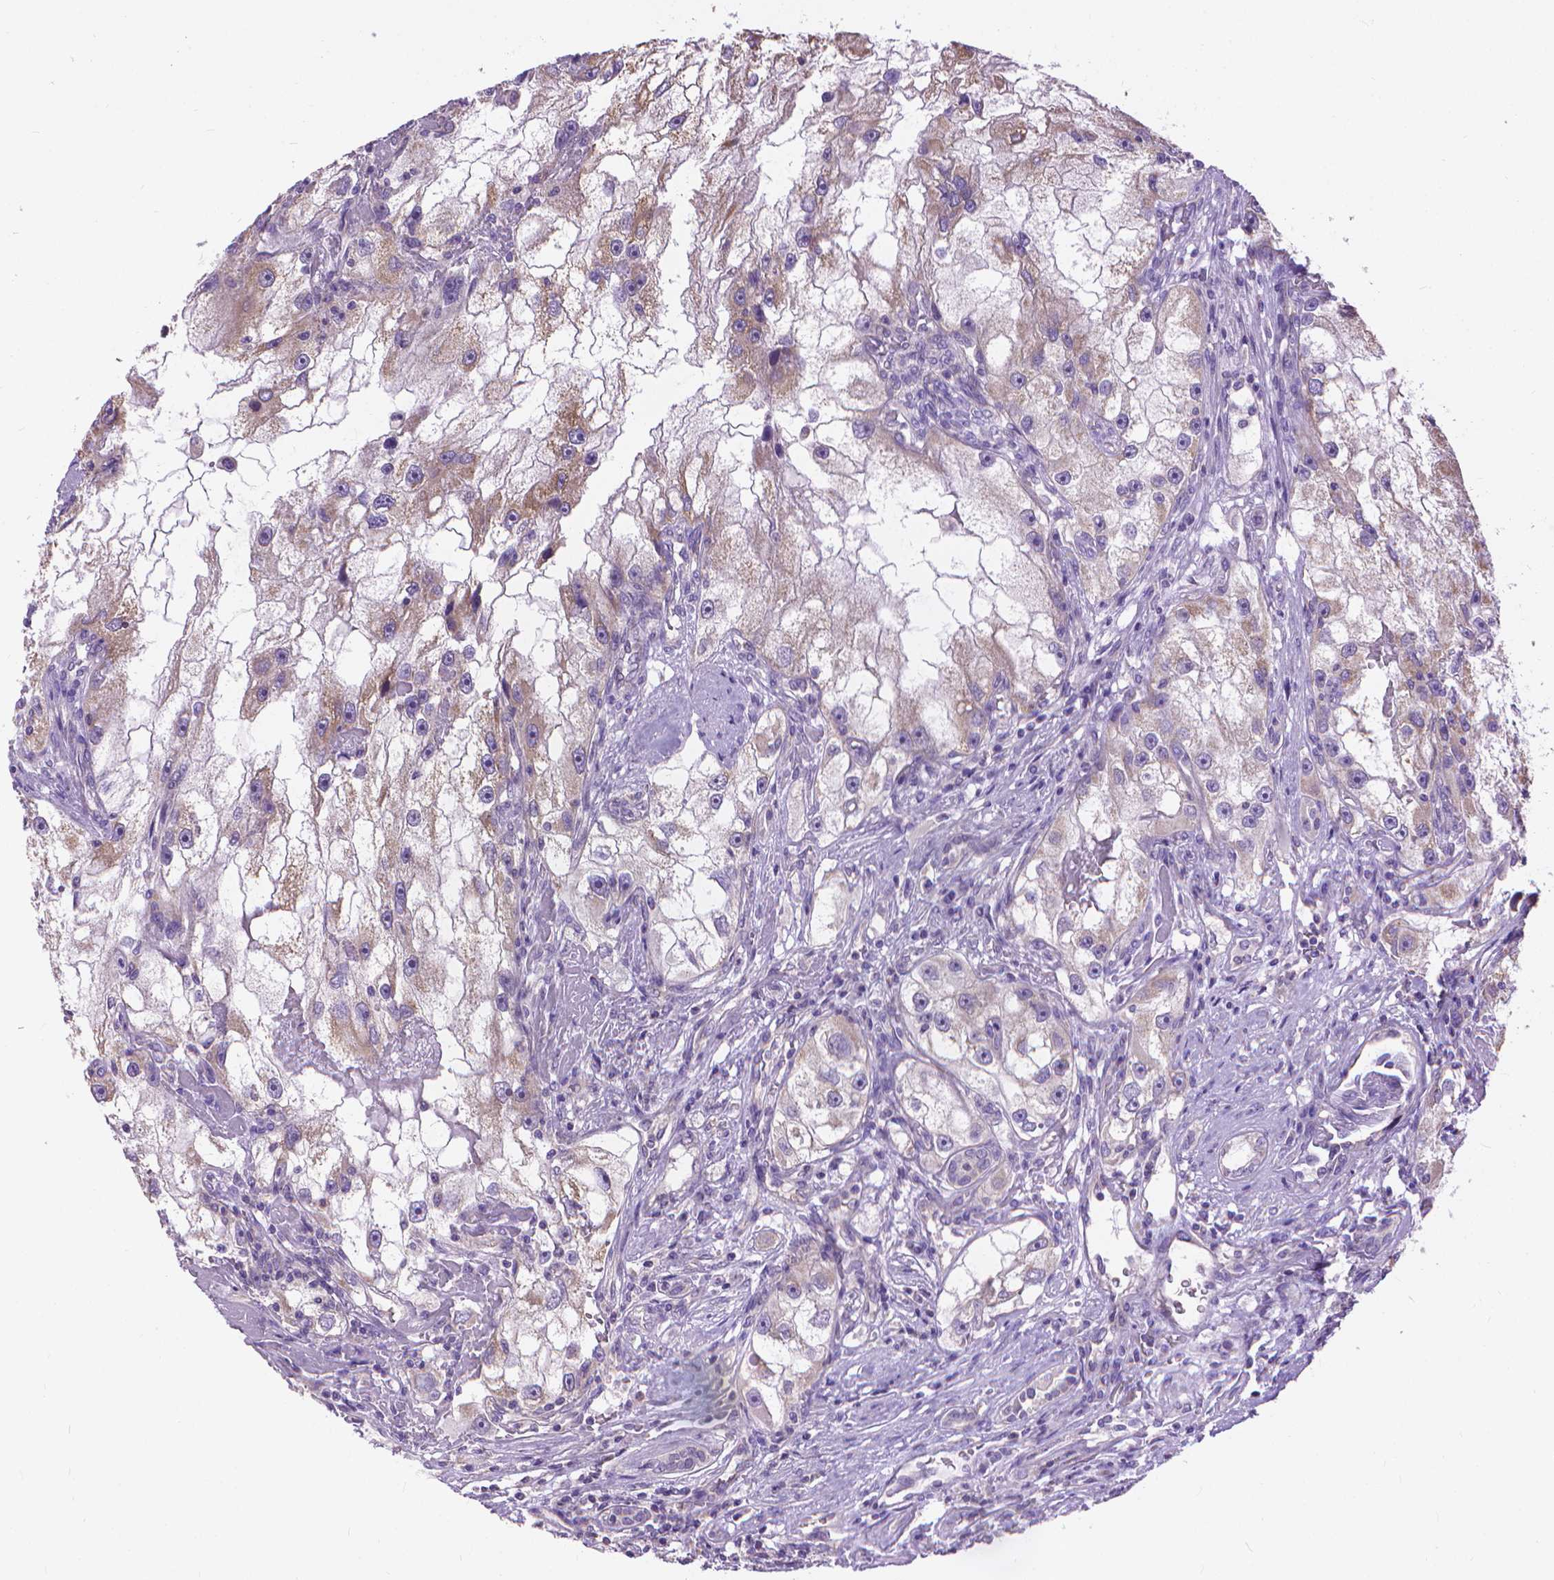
{"staining": {"intensity": "weak", "quantity": "<25%", "location": "cytoplasmic/membranous"}, "tissue": "renal cancer", "cell_type": "Tumor cells", "image_type": "cancer", "snomed": [{"axis": "morphology", "description": "Adenocarcinoma, NOS"}, {"axis": "topography", "description": "Kidney"}], "caption": "DAB immunohistochemical staining of renal adenocarcinoma exhibits no significant positivity in tumor cells.", "gene": "SYN1", "patient": {"sex": "male", "age": 63}}